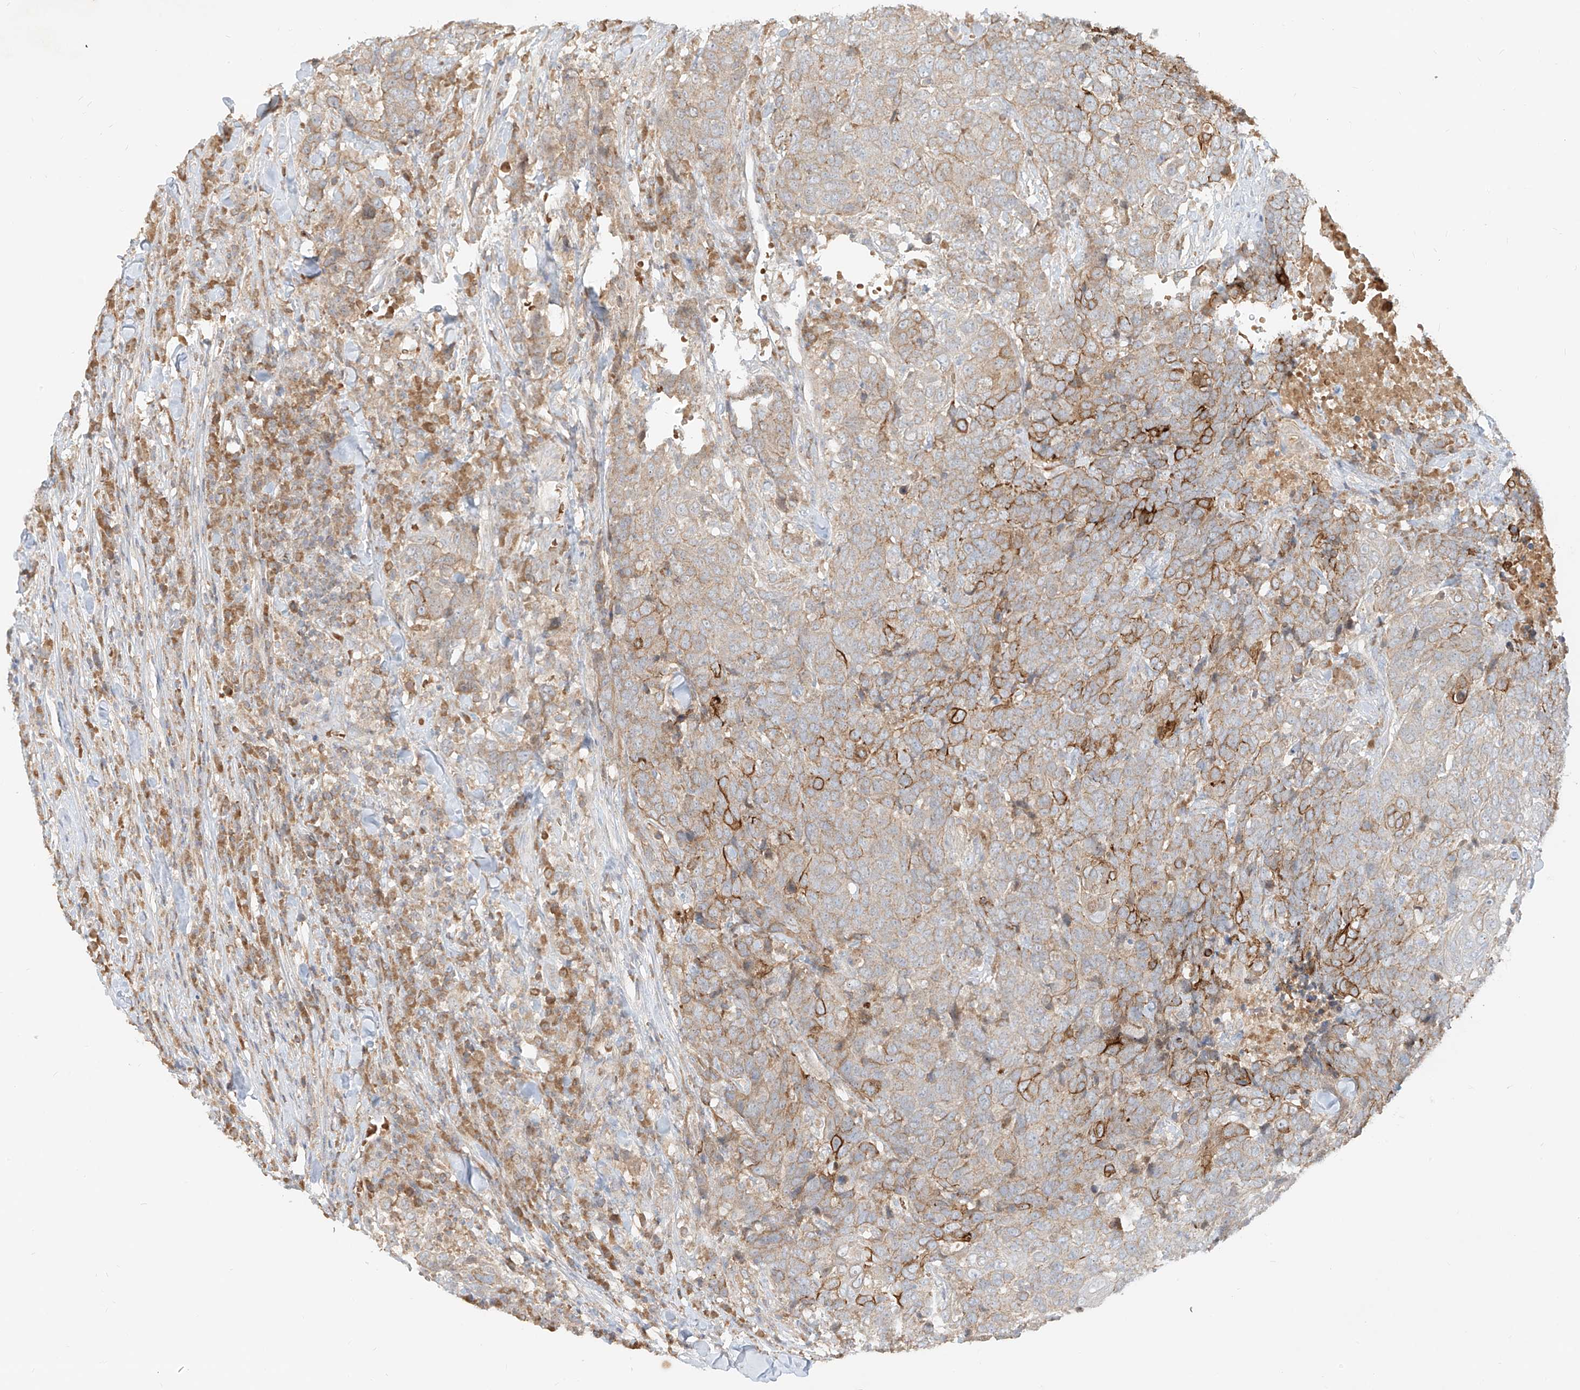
{"staining": {"intensity": "strong", "quantity": "<25%", "location": "cytoplasmic/membranous"}, "tissue": "head and neck cancer", "cell_type": "Tumor cells", "image_type": "cancer", "snomed": [{"axis": "morphology", "description": "Squamous cell carcinoma, NOS"}, {"axis": "topography", "description": "Head-Neck"}], "caption": "Human head and neck cancer (squamous cell carcinoma) stained with a protein marker displays strong staining in tumor cells.", "gene": "KPNA7", "patient": {"sex": "male", "age": 66}}